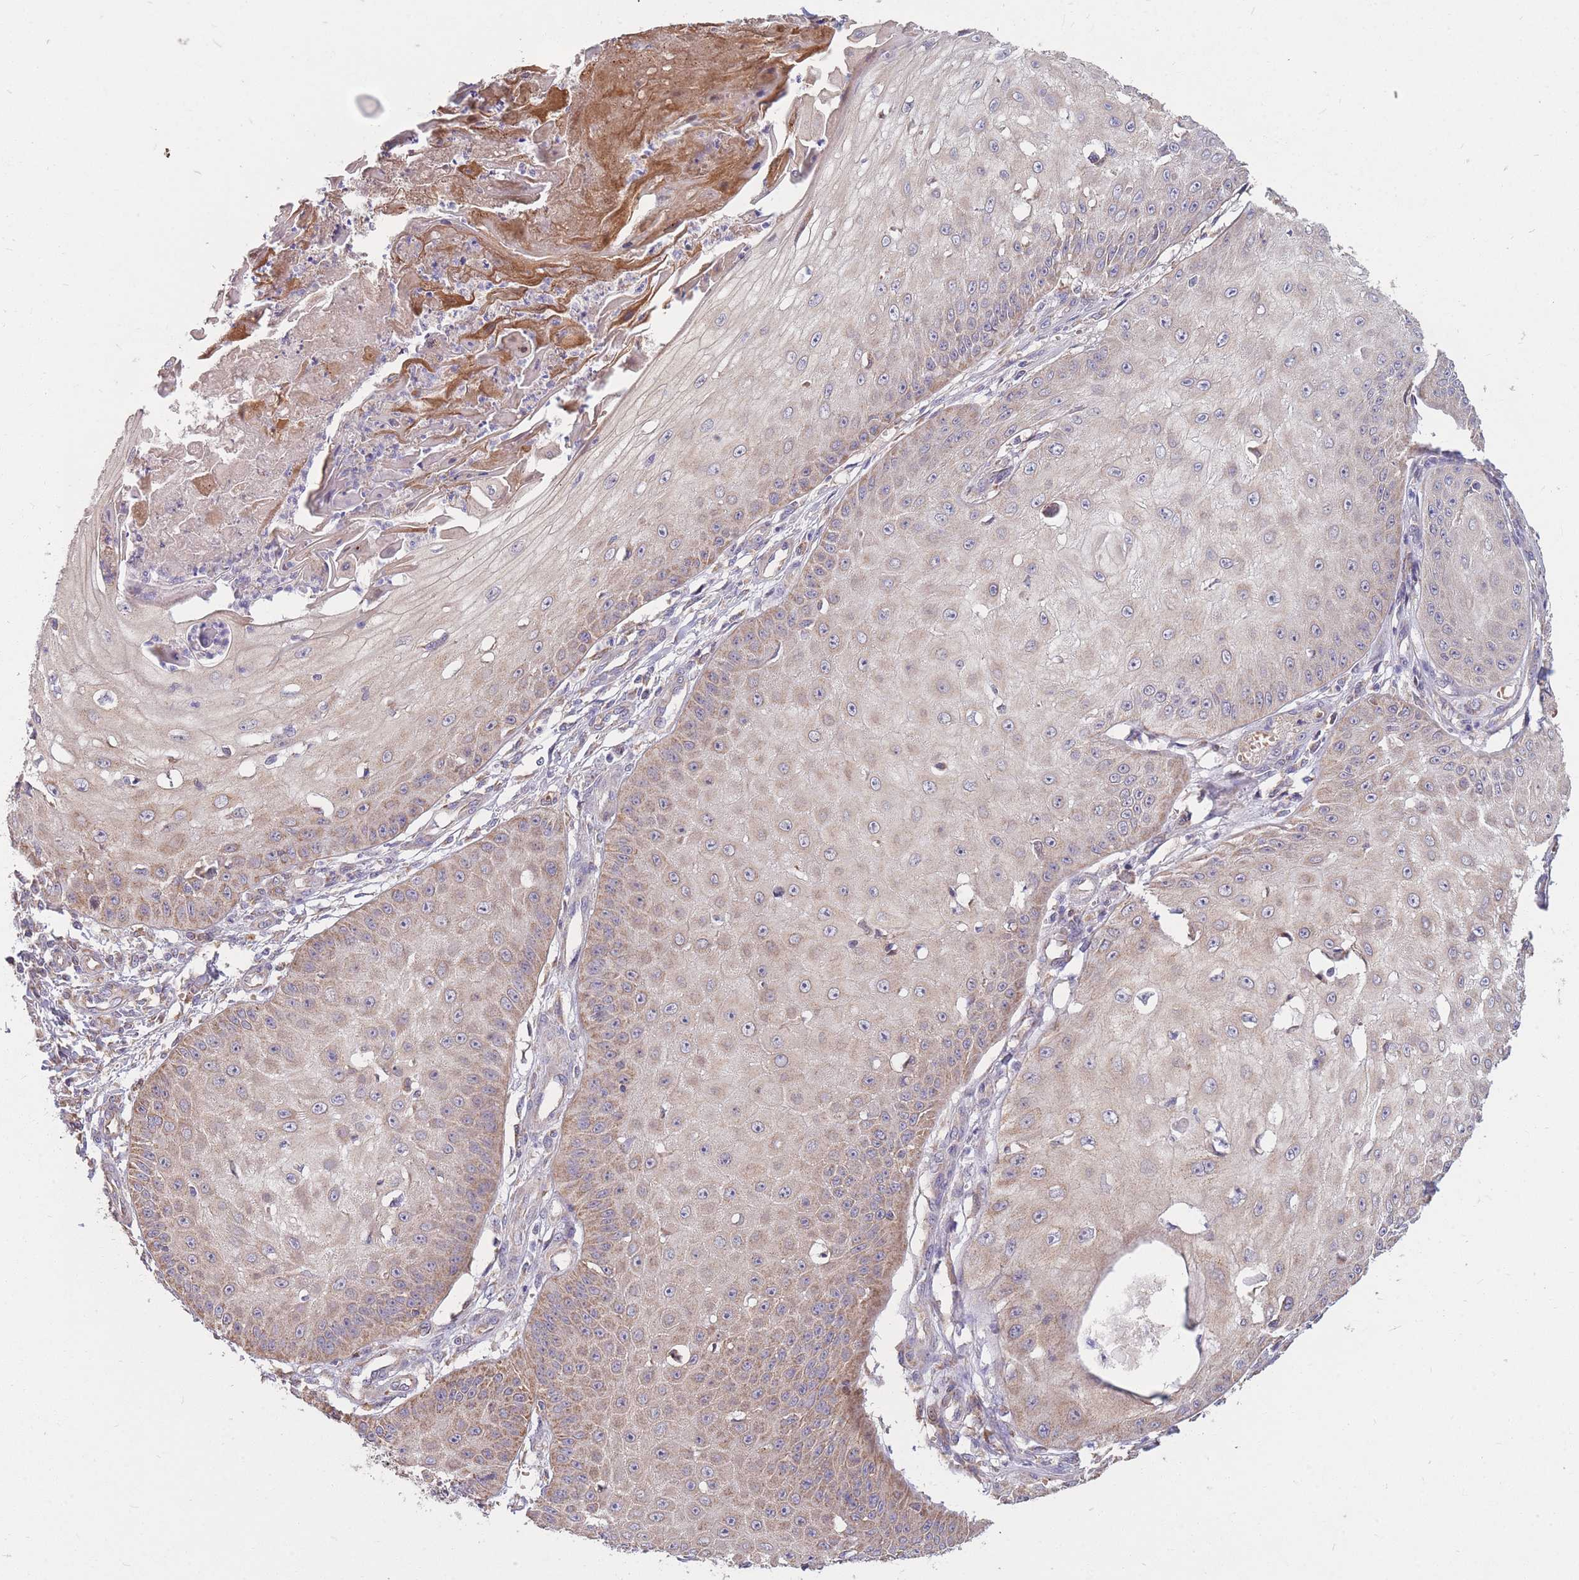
{"staining": {"intensity": "moderate", "quantity": "<25%", "location": "cytoplasmic/membranous"}, "tissue": "skin cancer", "cell_type": "Tumor cells", "image_type": "cancer", "snomed": [{"axis": "morphology", "description": "Squamous cell carcinoma, NOS"}, {"axis": "topography", "description": "Skin"}], "caption": "IHC of human skin squamous cell carcinoma demonstrates low levels of moderate cytoplasmic/membranous staining in approximately <25% of tumor cells. (DAB (3,3'-diaminobenzidine) IHC with brightfield microscopy, high magnification).", "gene": "PTPMT1", "patient": {"sex": "male", "age": 70}}